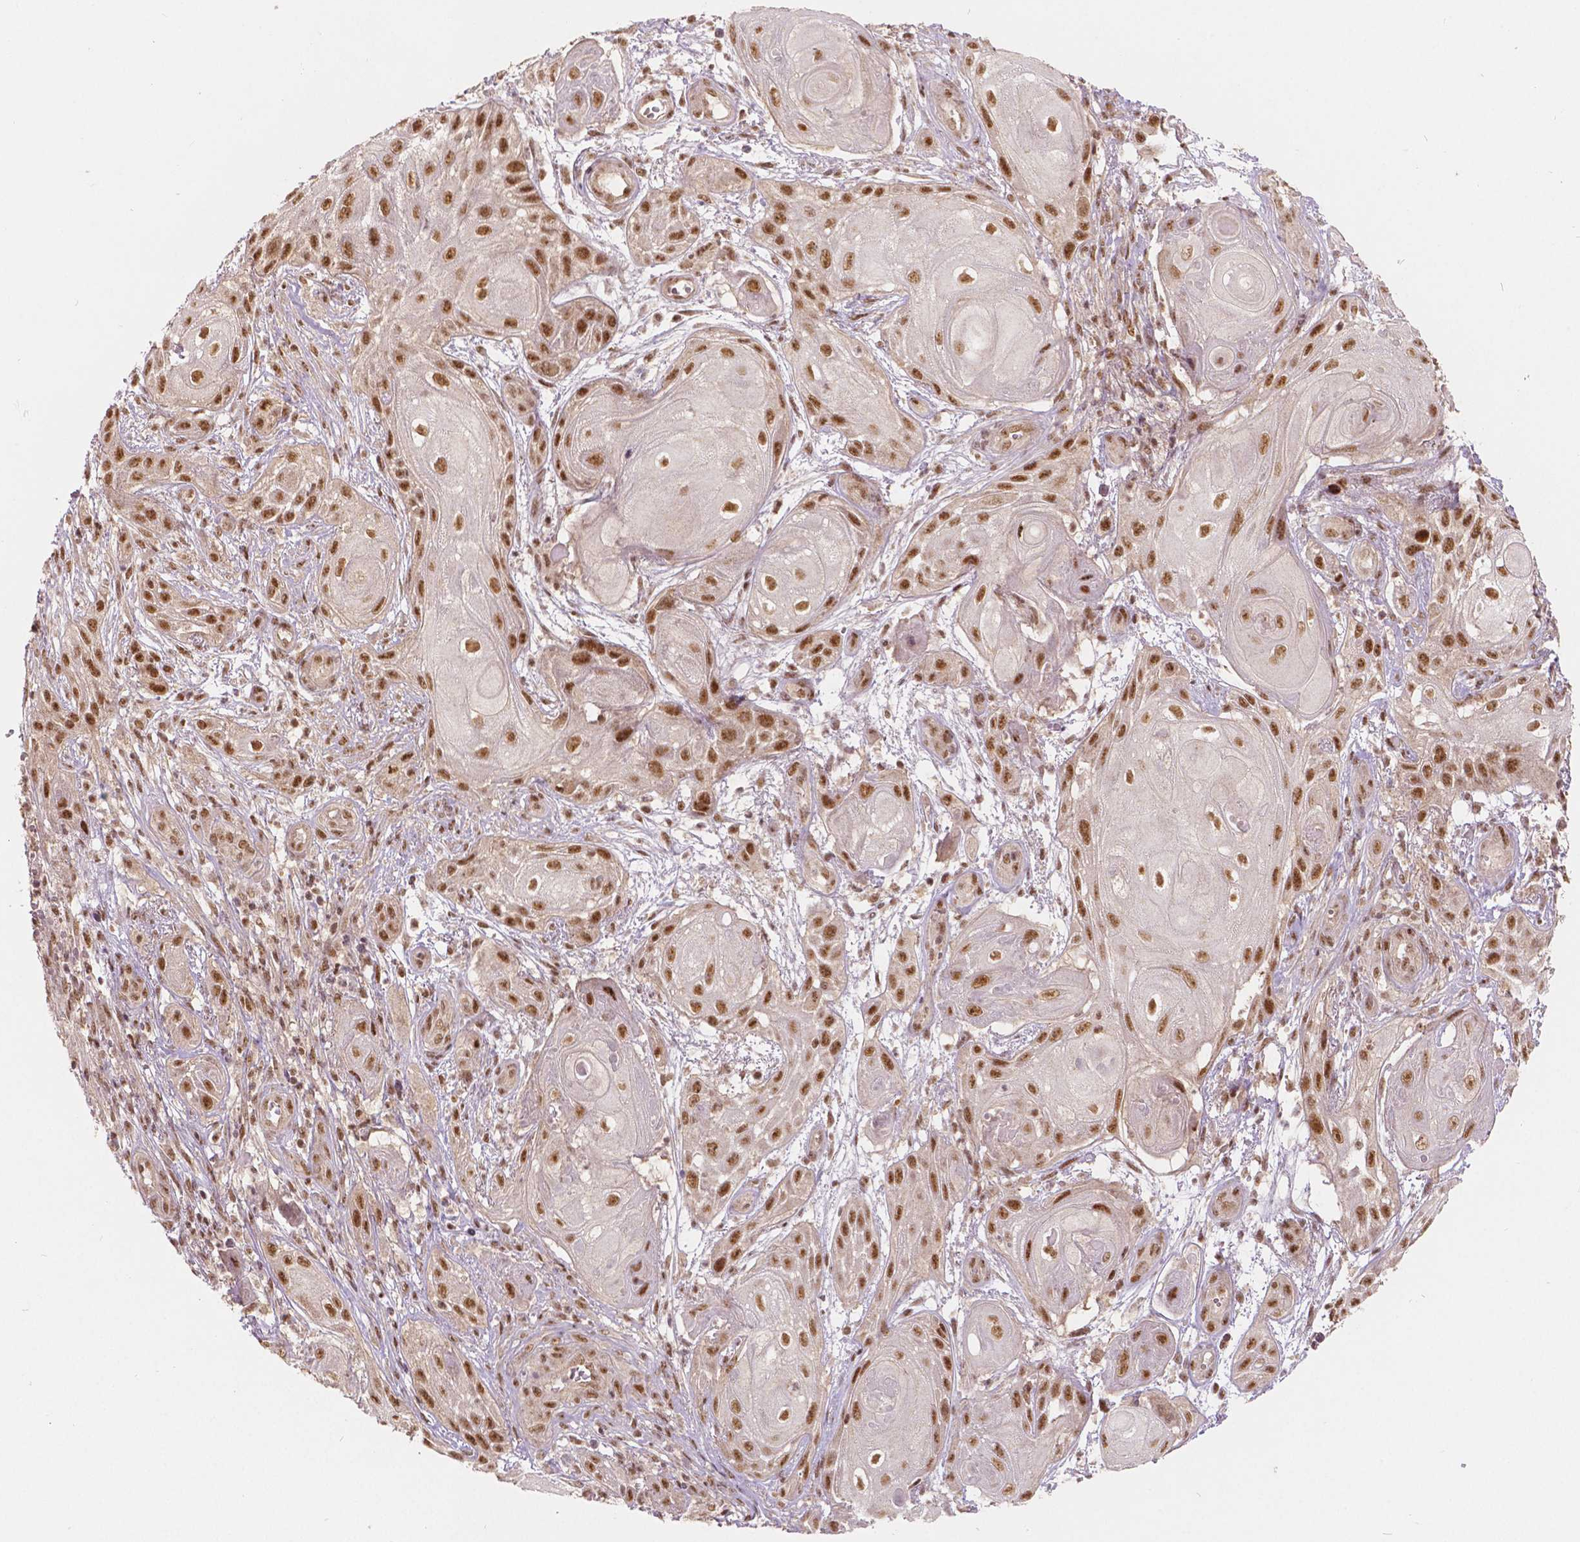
{"staining": {"intensity": "moderate", "quantity": ">75%", "location": "nuclear"}, "tissue": "skin cancer", "cell_type": "Tumor cells", "image_type": "cancer", "snomed": [{"axis": "morphology", "description": "Squamous cell carcinoma, NOS"}, {"axis": "topography", "description": "Skin"}], "caption": "DAB immunohistochemical staining of squamous cell carcinoma (skin) displays moderate nuclear protein expression in approximately >75% of tumor cells. Using DAB (3,3'-diaminobenzidine) (brown) and hematoxylin (blue) stains, captured at high magnification using brightfield microscopy.", "gene": "NSD2", "patient": {"sex": "male", "age": 62}}